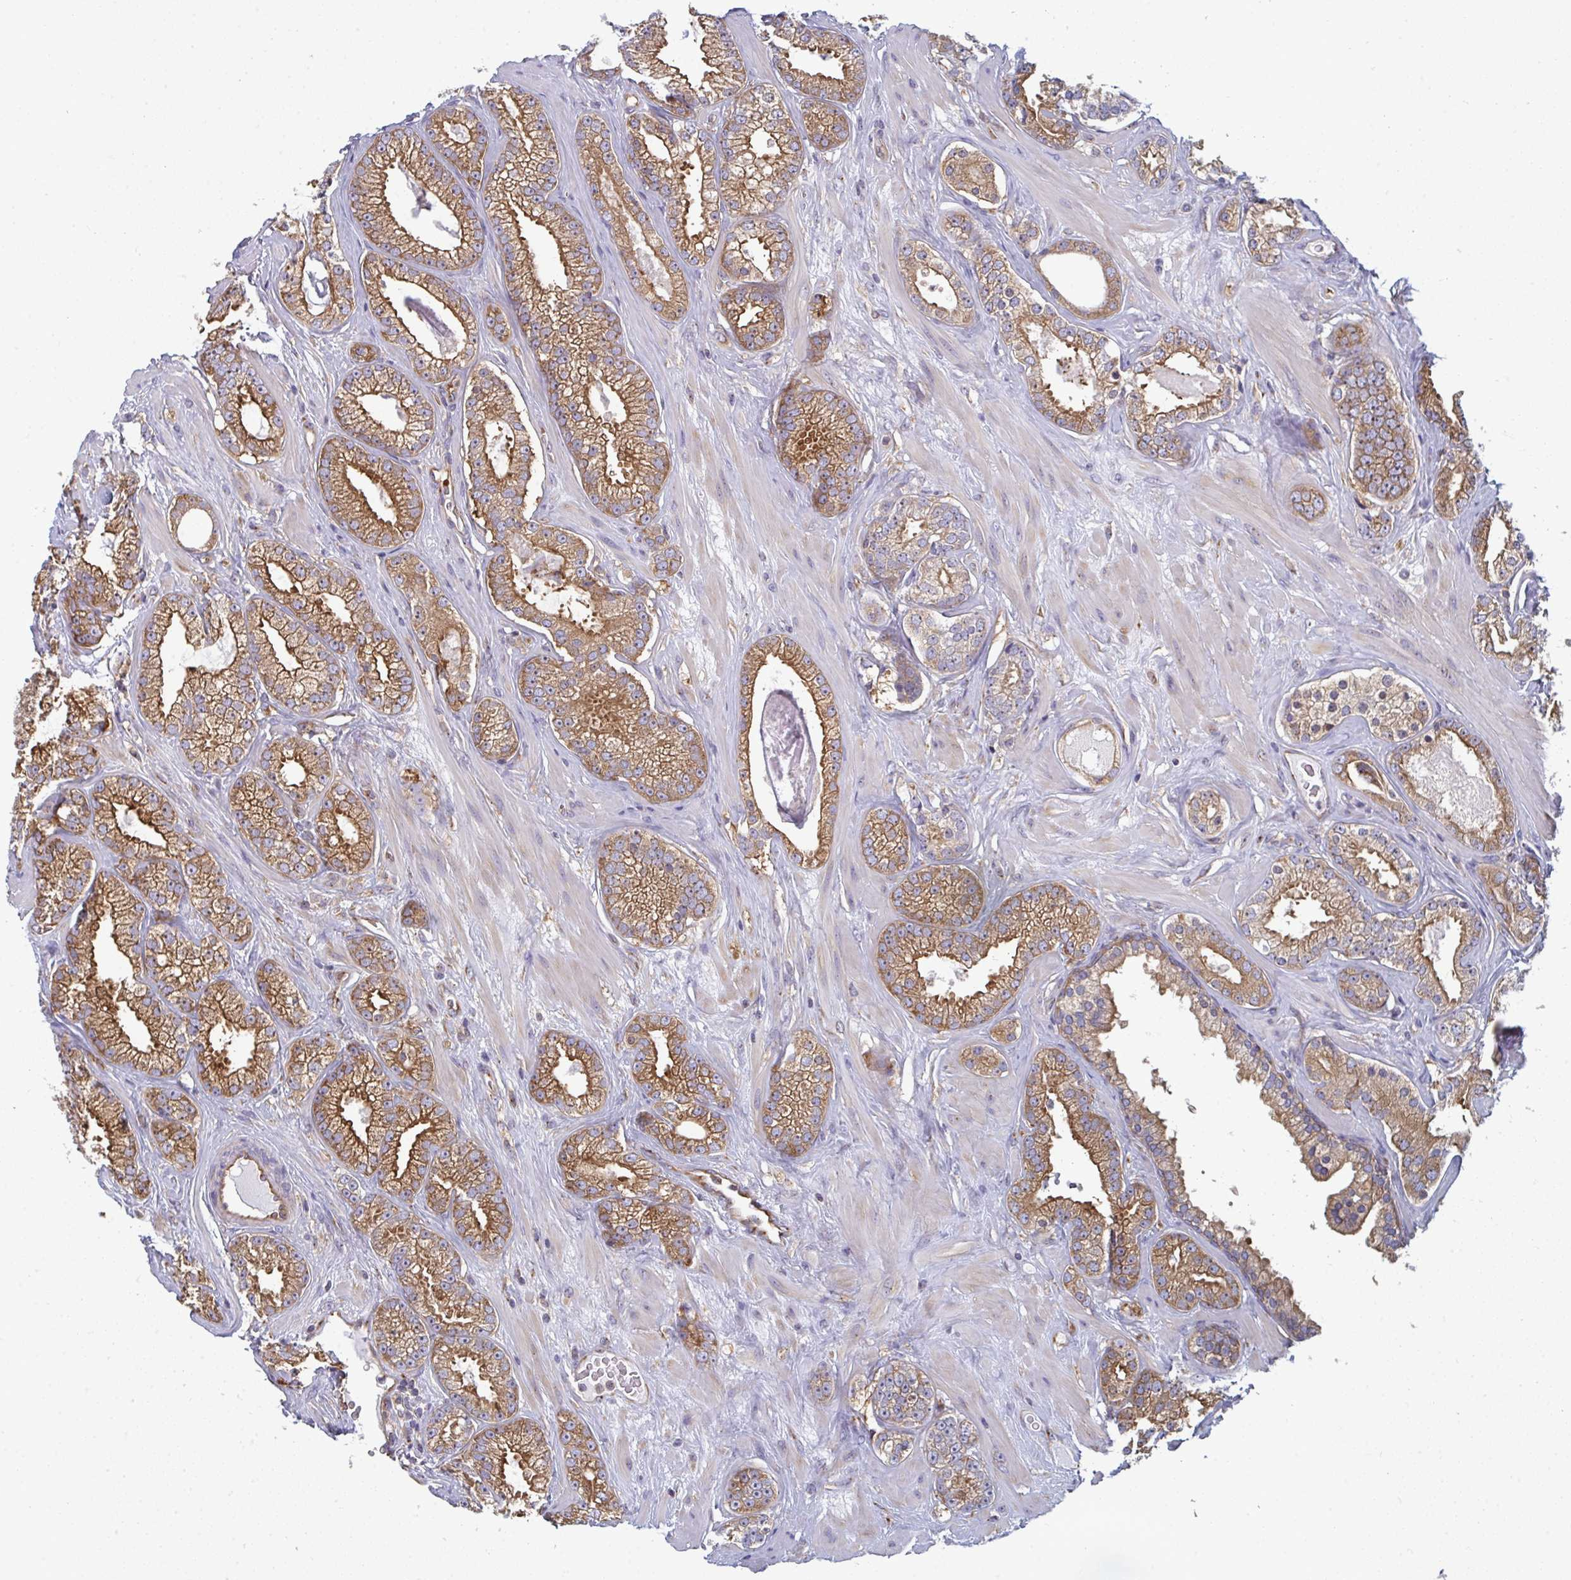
{"staining": {"intensity": "moderate", "quantity": ">75%", "location": "cytoplasmic/membranous"}, "tissue": "prostate cancer", "cell_type": "Tumor cells", "image_type": "cancer", "snomed": [{"axis": "morphology", "description": "Adenocarcinoma, High grade"}, {"axis": "topography", "description": "Prostate"}], "caption": "DAB (3,3'-diaminobenzidine) immunohistochemical staining of human prostate high-grade adenocarcinoma shows moderate cytoplasmic/membranous protein positivity in approximately >75% of tumor cells. The staining is performed using DAB brown chromogen to label protein expression. The nuclei are counter-stained blue using hematoxylin.", "gene": "DYNC1I2", "patient": {"sex": "male", "age": 66}}